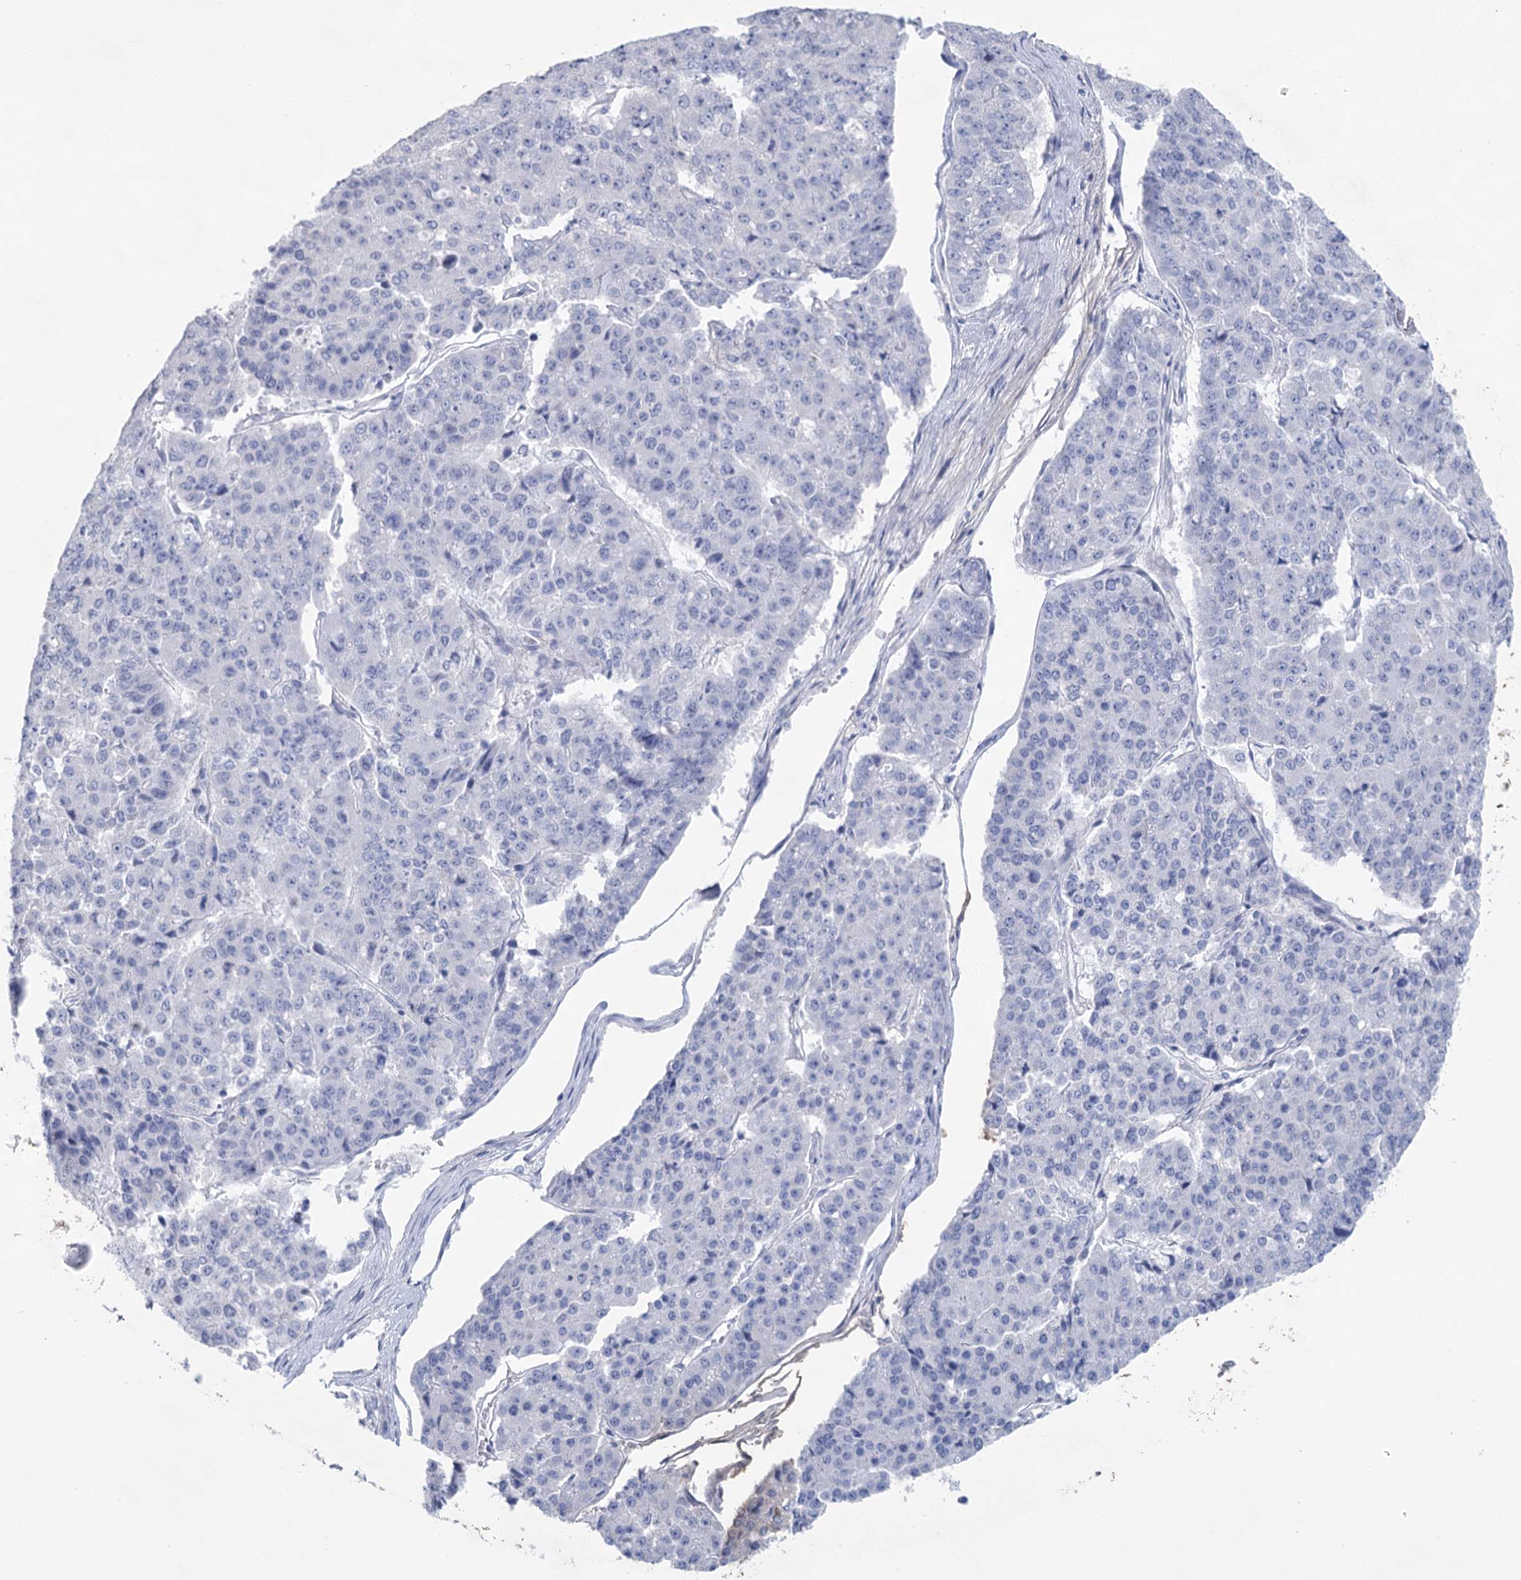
{"staining": {"intensity": "negative", "quantity": "none", "location": "none"}, "tissue": "pancreatic cancer", "cell_type": "Tumor cells", "image_type": "cancer", "snomed": [{"axis": "morphology", "description": "Adenocarcinoma, NOS"}, {"axis": "topography", "description": "Pancreas"}], "caption": "The image demonstrates no significant positivity in tumor cells of adenocarcinoma (pancreatic).", "gene": "CCDC88A", "patient": {"sex": "male", "age": 50}}